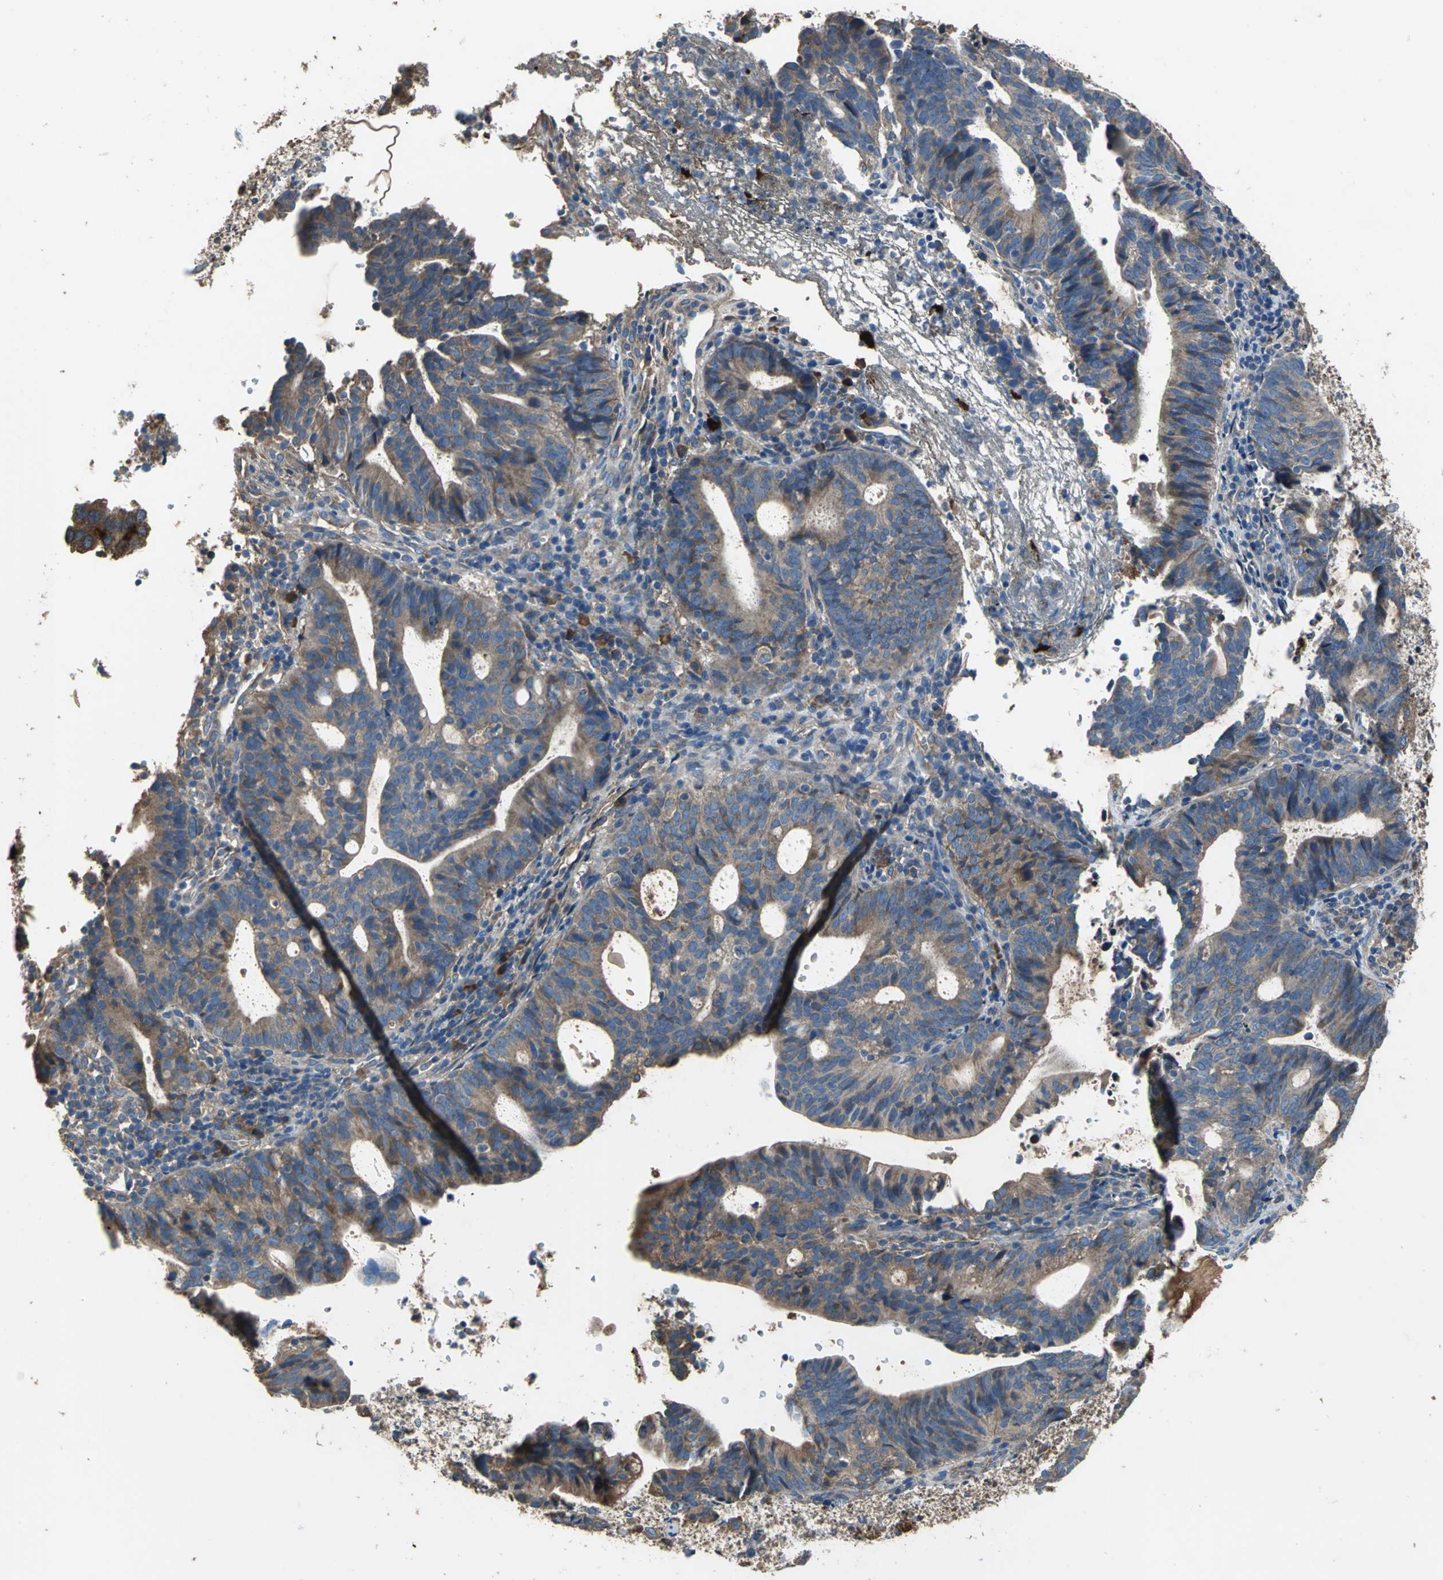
{"staining": {"intensity": "moderate", "quantity": ">75%", "location": "cytoplasmic/membranous"}, "tissue": "endometrial cancer", "cell_type": "Tumor cells", "image_type": "cancer", "snomed": [{"axis": "morphology", "description": "Adenocarcinoma, NOS"}, {"axis": "topography", "description": "Uterus"}], "caption": "The photomicrograph reveals immunohistochemical staining of adenocarcinoma (endometrial). There is moderate cytoplasmic/membranous positivity is appreciated in about >75% of tumor cells. The protein of interest is shown in brown color, while the nuclei are stained blue.", "gene": "HEPH", "patient": {"sex": "female", "age": 83}}